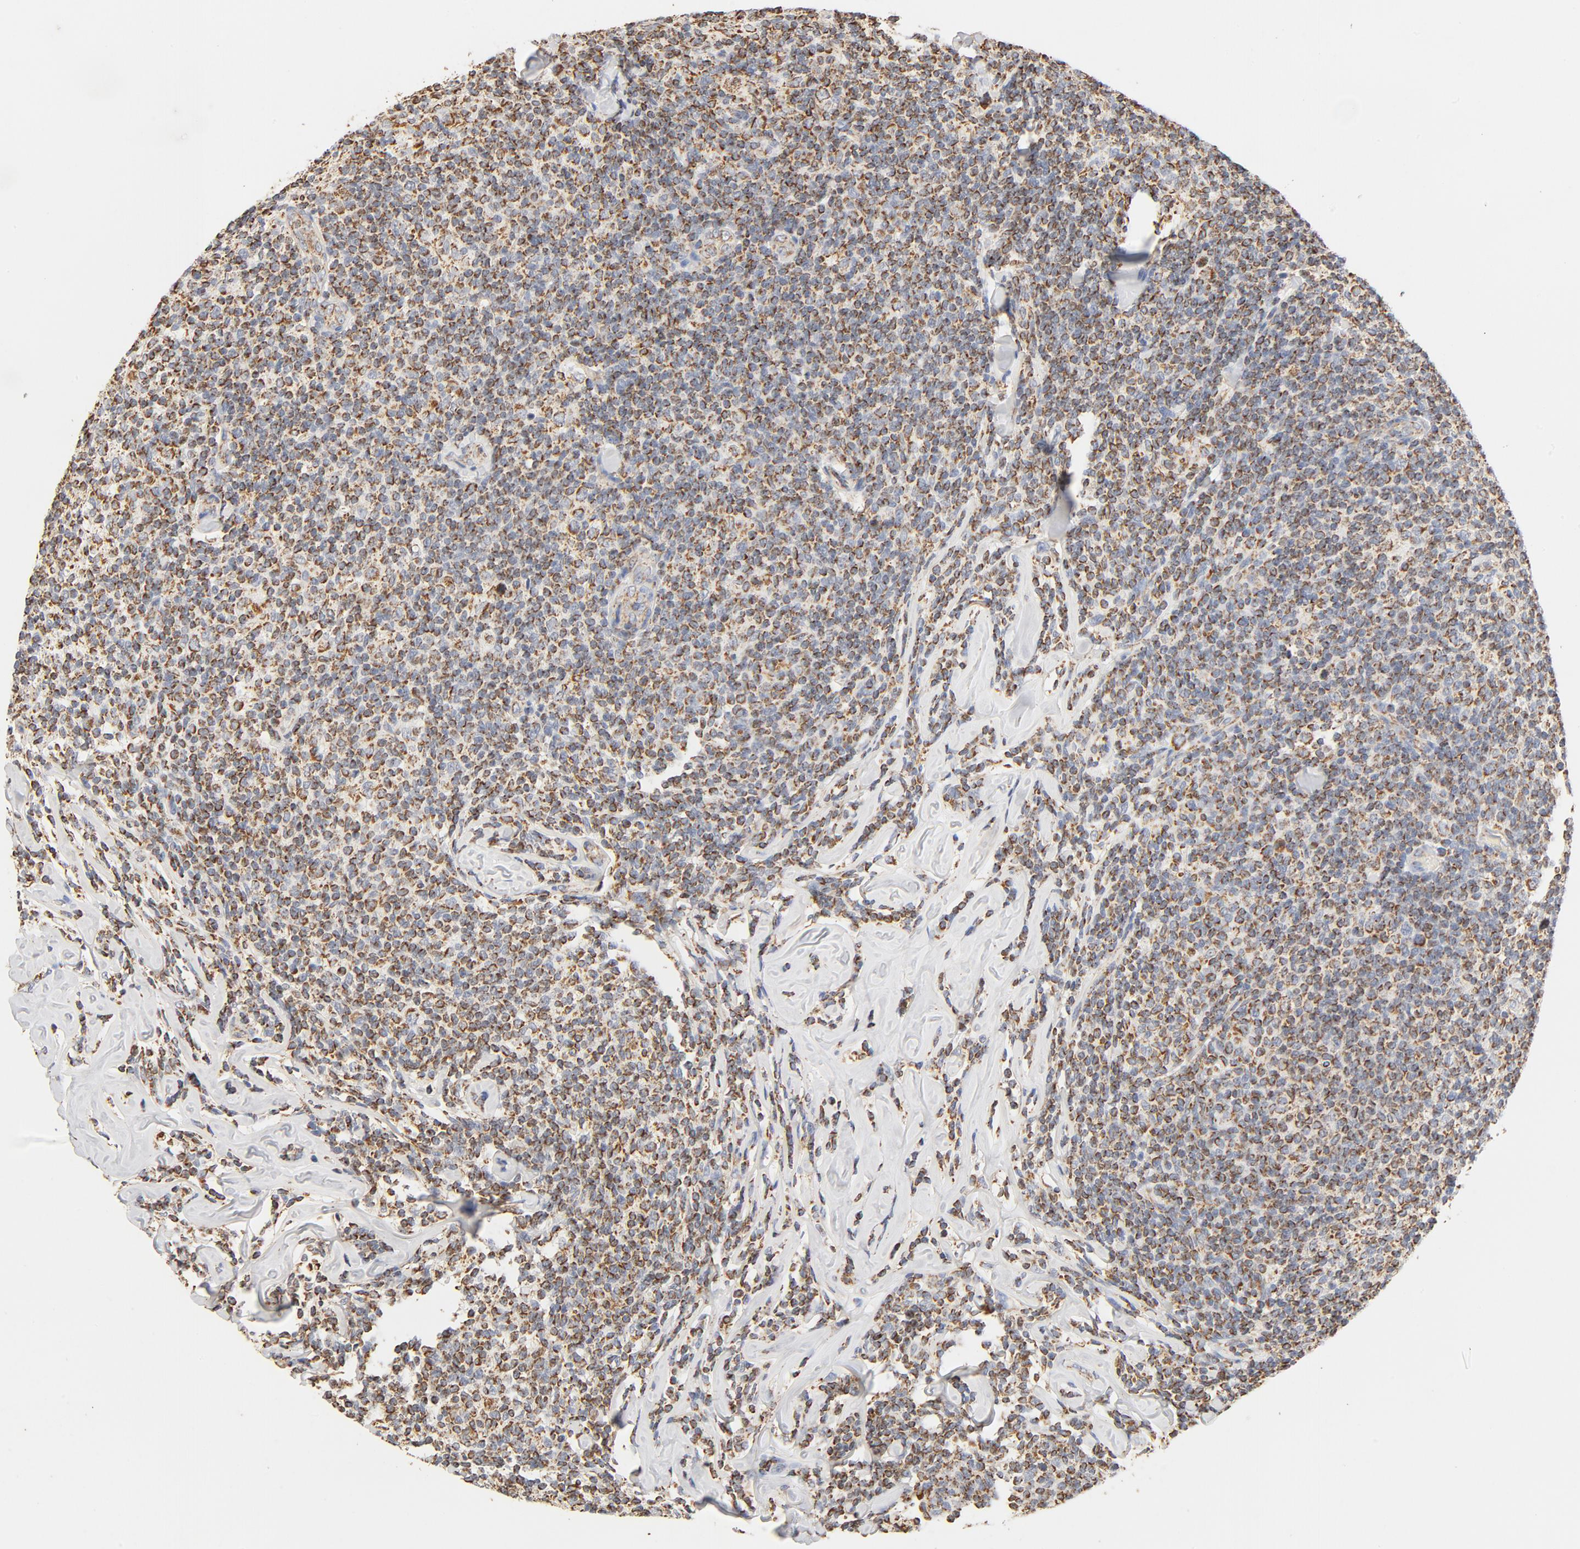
{"staining": {"intensity": "moderate", "quantity": ">75%", "location": "cytoplasmic/membranous"}, "tissue": "lymphoma", "cell_type": "Tumor cells", "image_type": "cancer", "snomed": [{"axis": "morphology", "description": "Malignant lymphoma, non-Hodgkin's type, Low grade"}, {"axis": "topography", "description": "Lymph node"}], "caption": "Lymphoma was stained to show a protein in brown. There is medium levels of moderate cytoplasmic/membranous positivity in about >75% of tumor cells.", "gene": "COX4I1", "patient": {"sex": "female", "age": 56}}